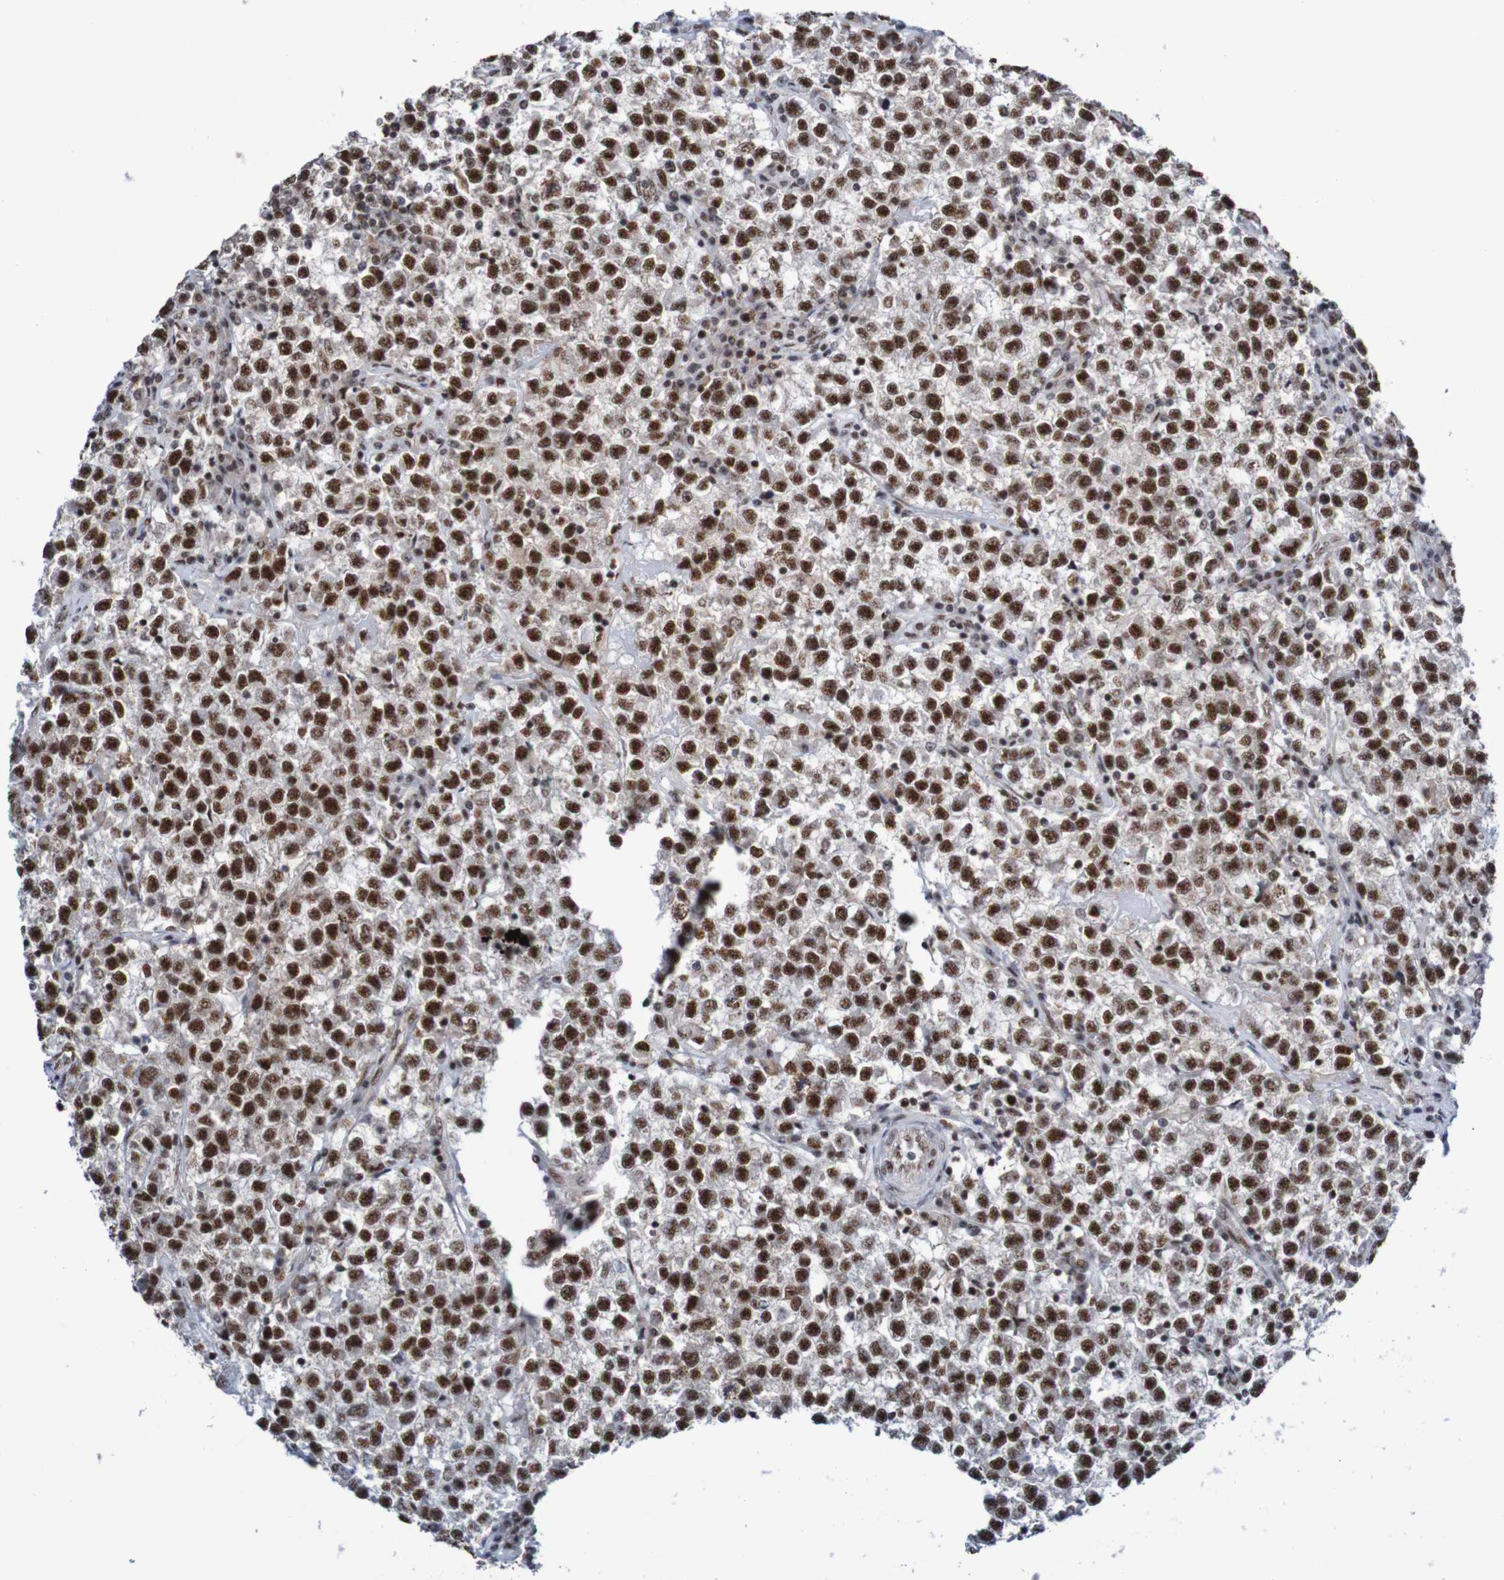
{"staining": {"intensity": "strong", "quantity": ">75%", "location": "nuclear"}, "tissue": "testis cancer", "cell_type": "Tumor cells", "image_type": "cancer", "snomed": [{"axis": "morphology", "description": "Seminoma, NOS"}, {"axis": "topography", "description": "Testis"}], "caption": "Immunohistochemistry (DAB) staining of seminoma (testis) displays strong nuclear protein staining in about >75% of tumor cells. The staining was performed using DAB (3,3'-diaminobenzidine) to visualize the protein expression in brown, while the nuclei were stained in blue with hematoxylin (Magnification: 20x).", "gene": "CDC5L", "patient": {"sex": "male", "age": 22}}